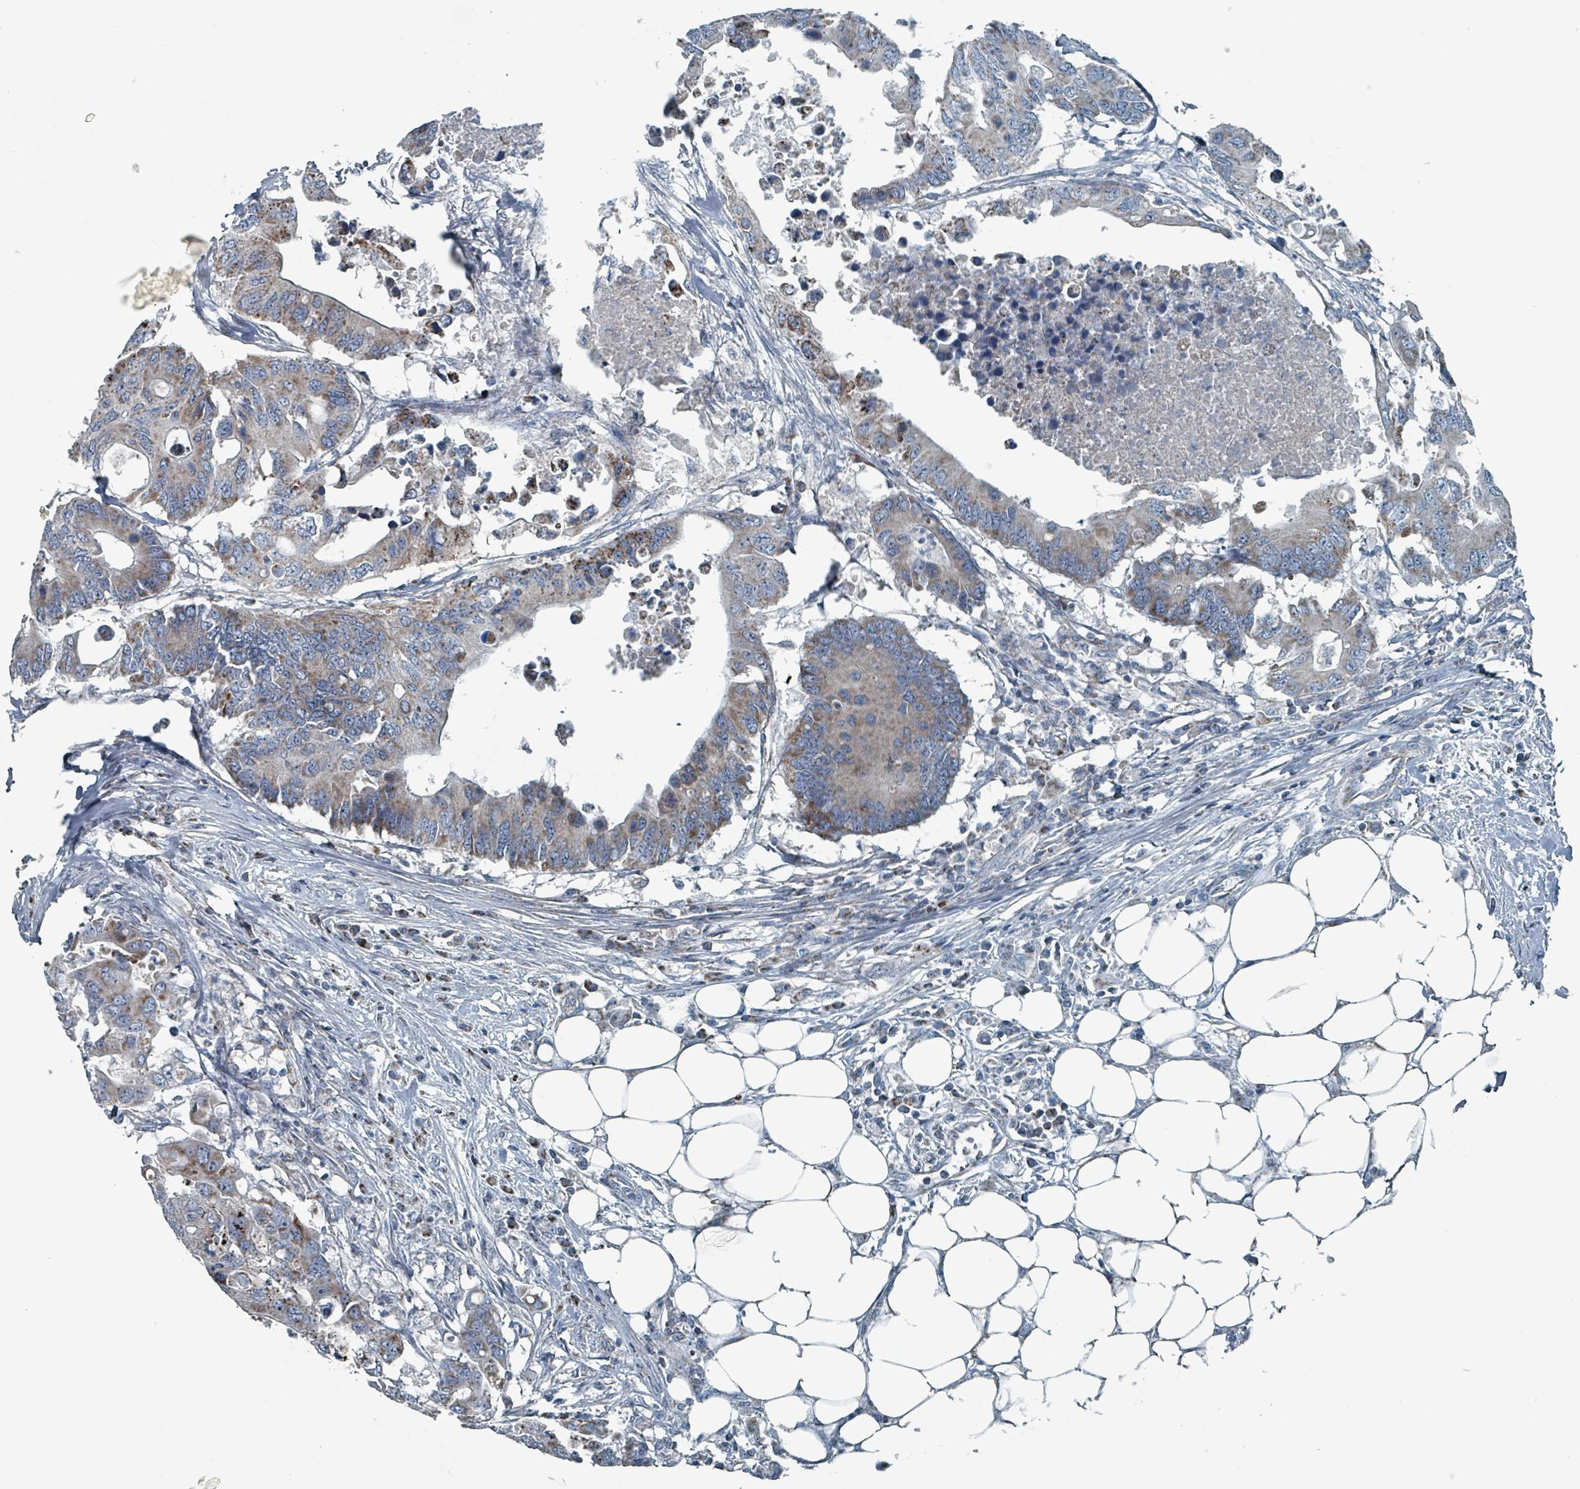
{"staining": {"intensity": "weak", "quantity": ">75%", "location": "cytoplasmic/membranous"}, "tissue": "colorectal cancer", "cell_type": "Tumor cells", "image_type": "cancer", "snomed": [{"axis": "morphology", "description": "Adenocarcinoma, NOS"}, {"axis": "topography", "description": "Colon"}], "caption": "Immunohistochemistry (IHC) image of neoplastic tissue: adenocarcinoma (colorectal) stained using immunohistochemistry (IHC) shows low levels of weak protein expression localized specifically in the cytoplasmic/membranous of tumor cells, appearing as a cytoplasmic/membranous brown color.", "gene": "ABHD18", "patient": {"sex": "male", "age": 71}}